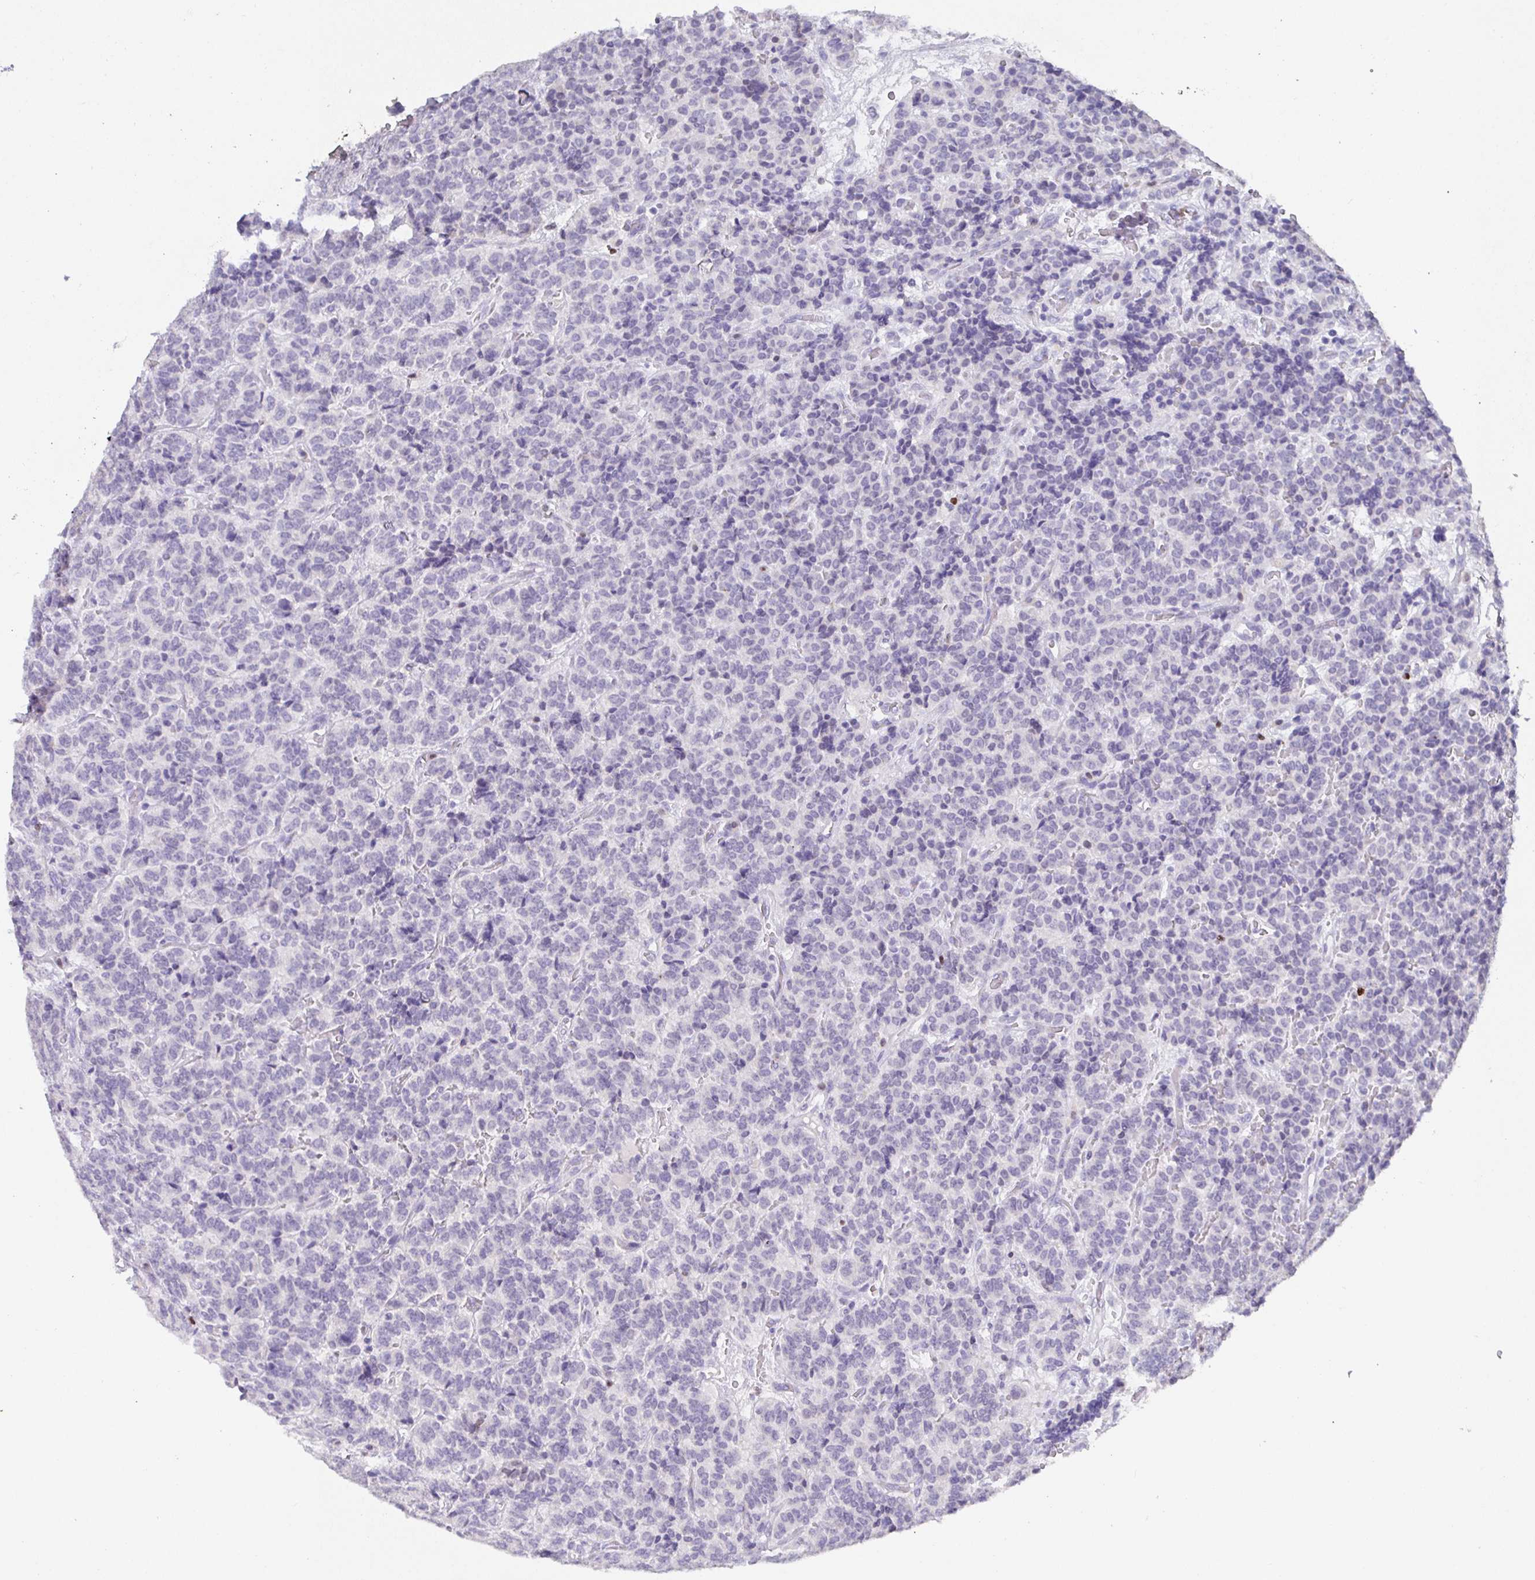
{"staining": {"intensity": "negative", "quantity": "none", "location": "none"}, "tissue": "carcinoid", "cell_type": "Tumor cells", "image_type": "cancer", "snomed": [{"axis": "morphology", "description": "Carcinoid, malignant, NOS"}, {"axis": "topography", "description": "Pancreas"}], "caption": "High magnification brightfield microscopy of carcinoid (malignant) stained with DAB (brown) and counterstained with hematoxylin (blue): tumor cells show no significant expression. Nuclei are stained in blue.", "gene": "SATB1", "patient": {"sex": "male", "age": 36}}